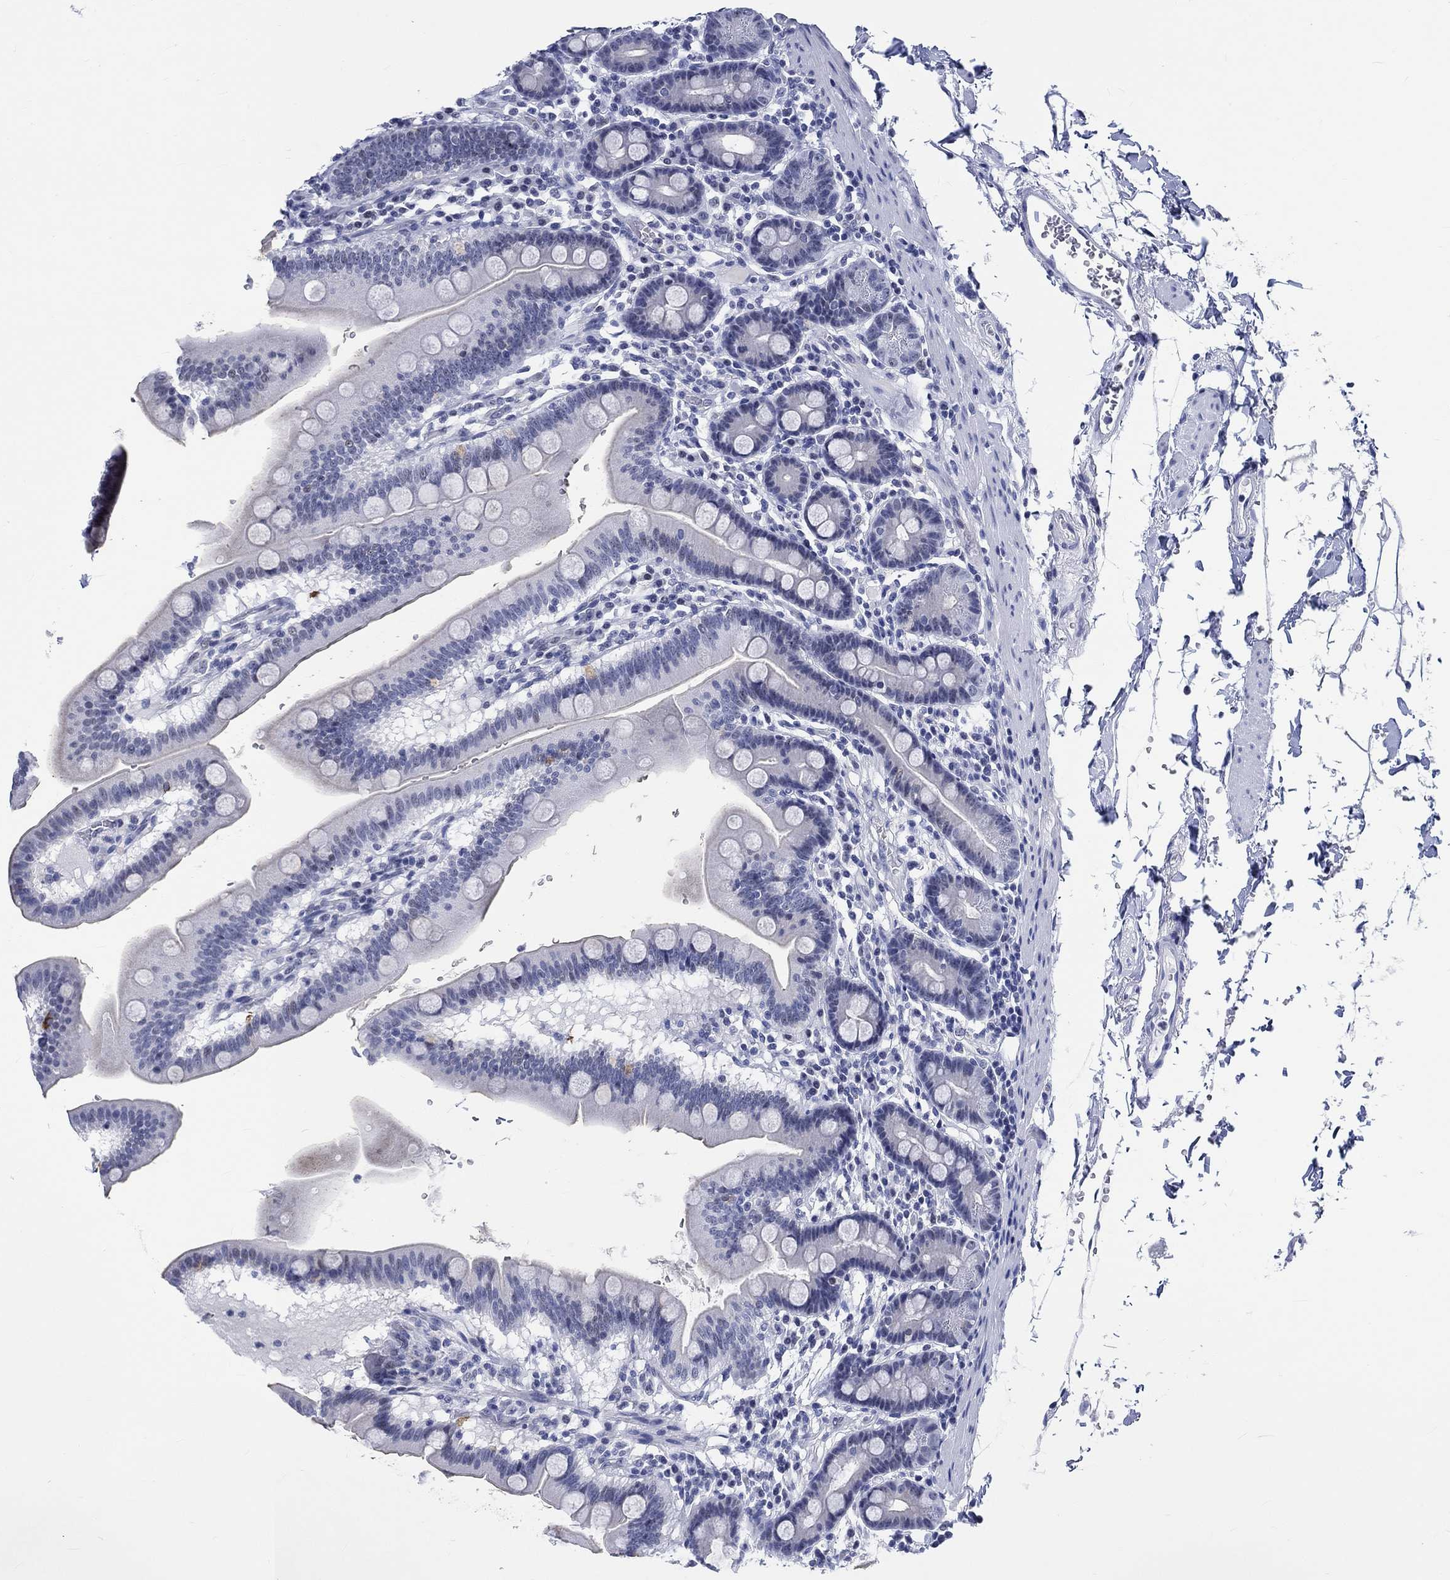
{"staining": {"intensity": "strong", "quantity": "<25%", "location": "nuclear"}, "tissue": "duodenum", "cell_type": "Glandular cells", "image_type": "normal", "snomed": [{"axis": "morphology", "description": "Normal tissue, NOS"}, {"axis": "topography", "description": "Duodenum"}], "caption": "This histopathology image reveals immunohistochemistry (IHC) staining of normal human duodenum, with medium strong nuclear staining in about <25% of glandular cells.", "gene": "ZNF446", "patient": {"sex": "male", "age": 59}}